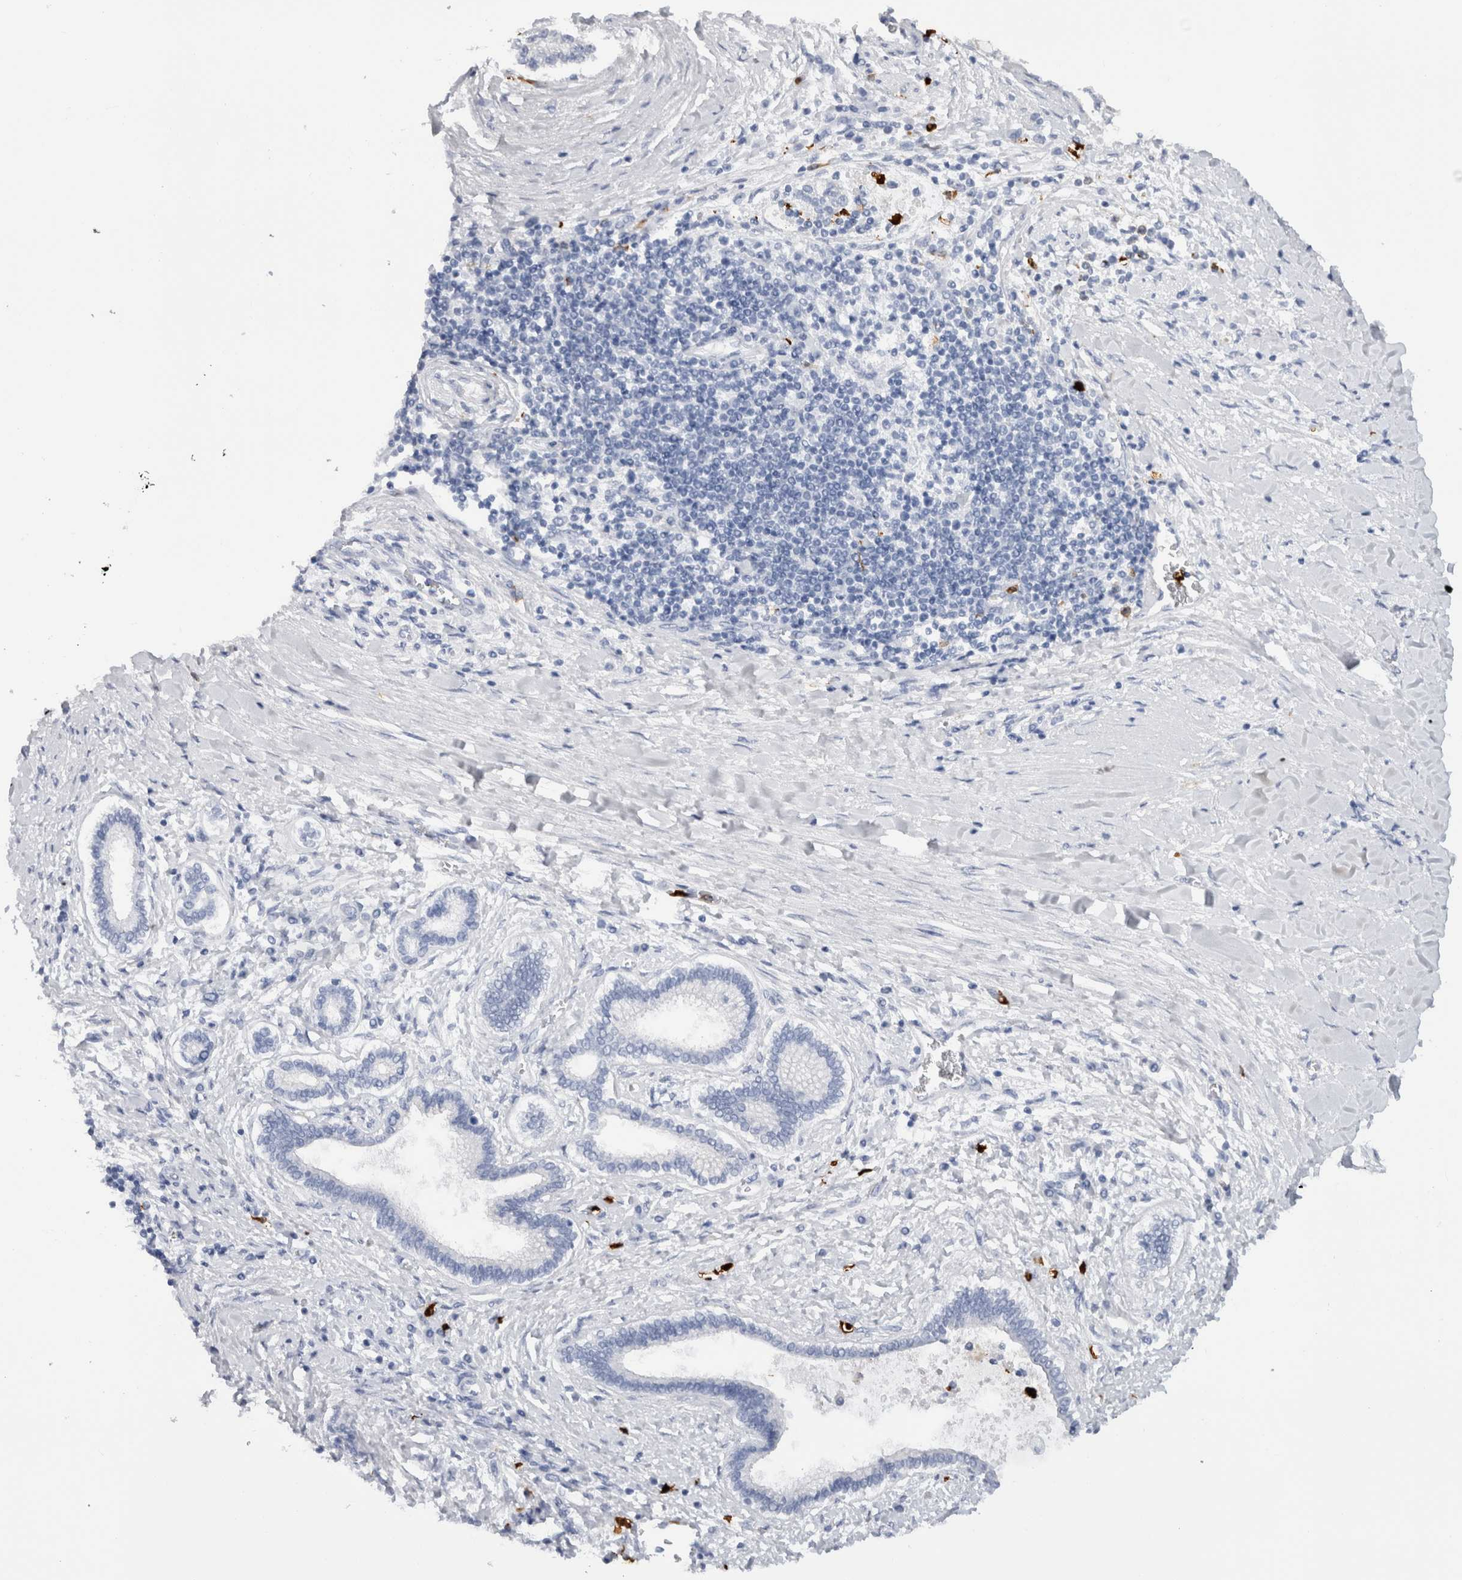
{"staining": {"intensity": "negative", "quantity": "none", "location": "none"}, "tissue": "liver cancer", "cell_type": "Tumor cells", "image_type": "cancer", "snomed": [{"axis": "morphology", "description": "Cholangiocarcinoma"}, {"axis": "topography", "description": "Liver"}], "caption": "DAB (3,3'-diaminobenzidine) immunohistochemical staining of human liver cancer reveals no significant staining in tumor cells. (Stains: DAB (3,3'-diaminobenzidine) IHC with hematoxylin counter stain, Microscopy: brightfield microscopy at high magnification).", "gene": "S100A8", "patient": {"sex": "male", "age": 50}}